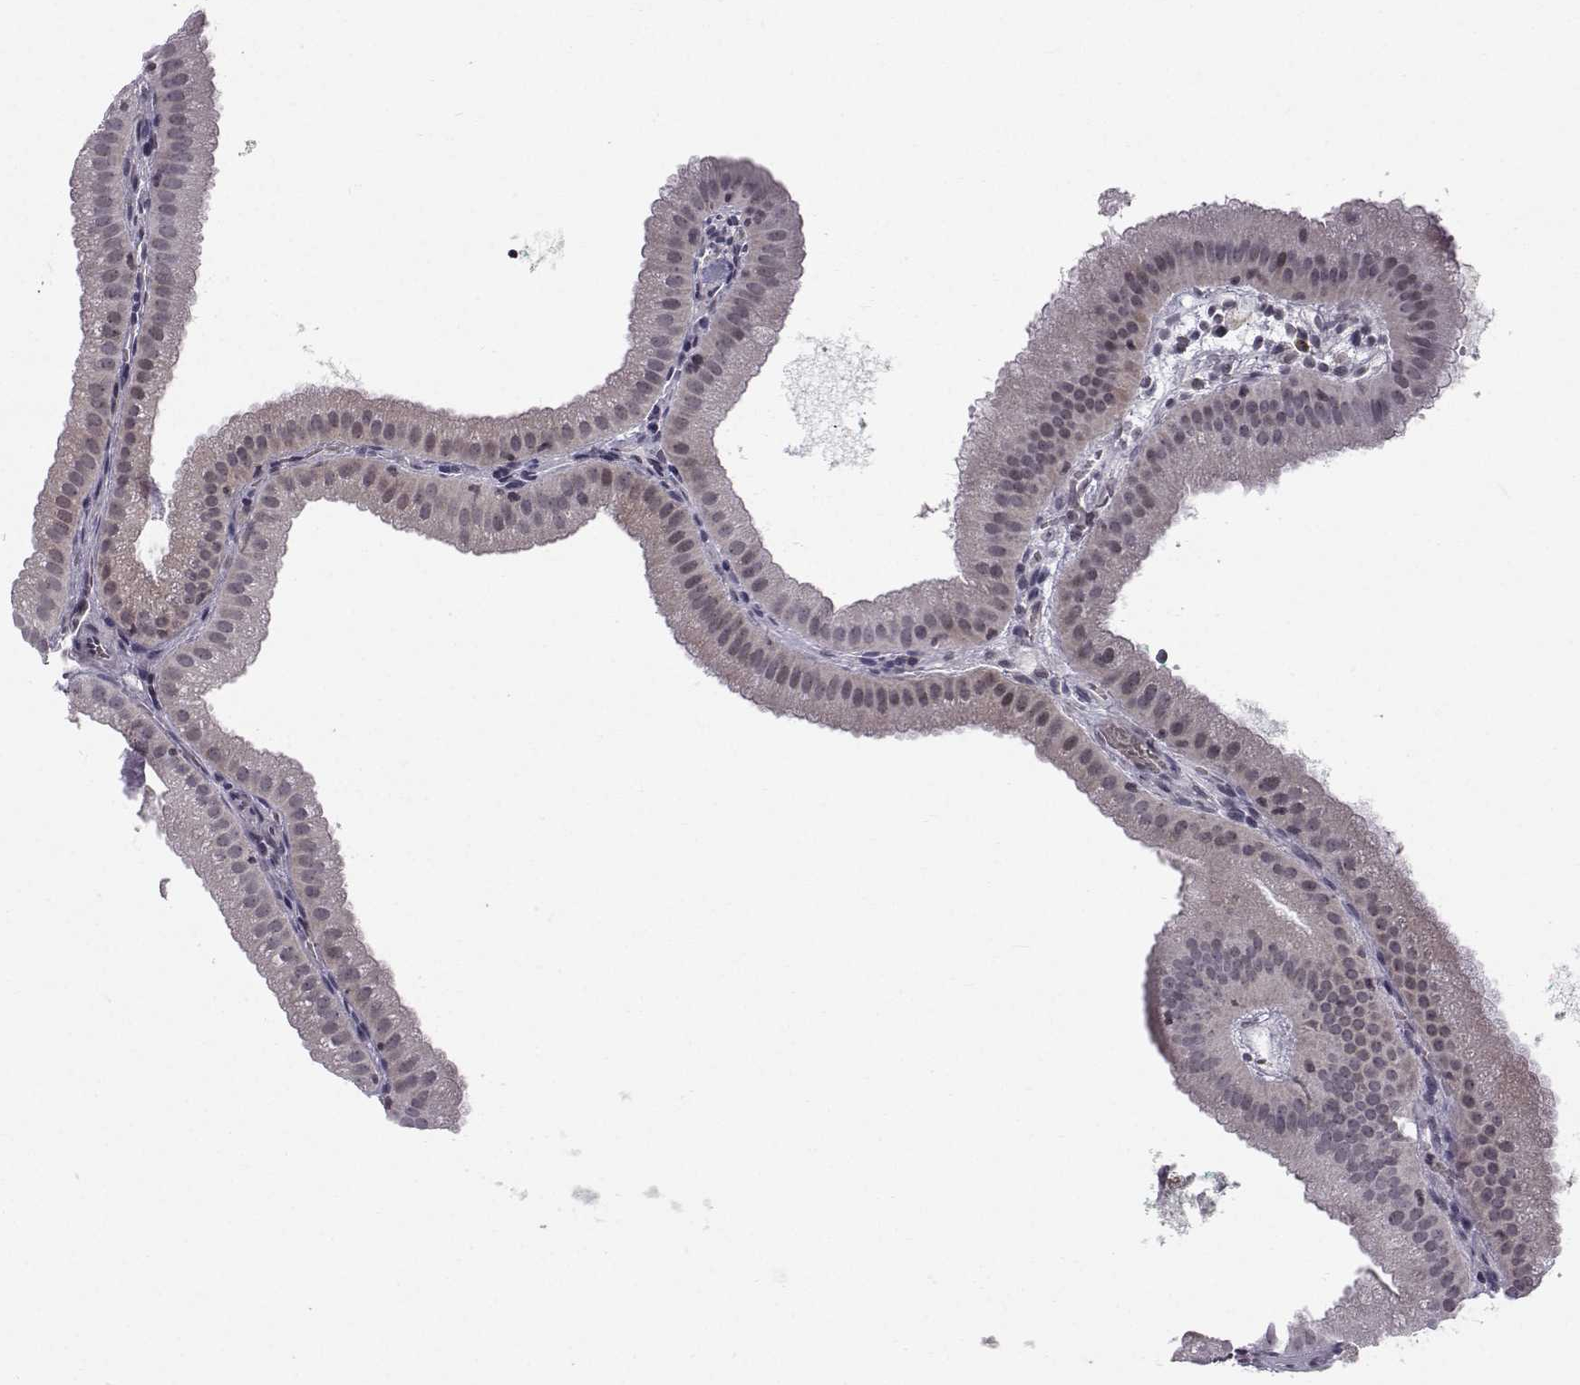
{"staining": {"intensity": "negative", "quantity": "none", "location": "none"}, "tissue": "gallbladder", "cell_type": "Glandular cells", "image_type": "normal", "snomed": [{"axis": "morphology", "description": "Normal tissue, NOS"}, {"axis": "topography", "description": "Gallbladder"}], "caption": "The histopathology image displays no staining of glandular cells in normal gallbladder. Nuclei are stained in blue.", "gene": "MARCHF4", "patient": {"sex": "male", "age": 67}}